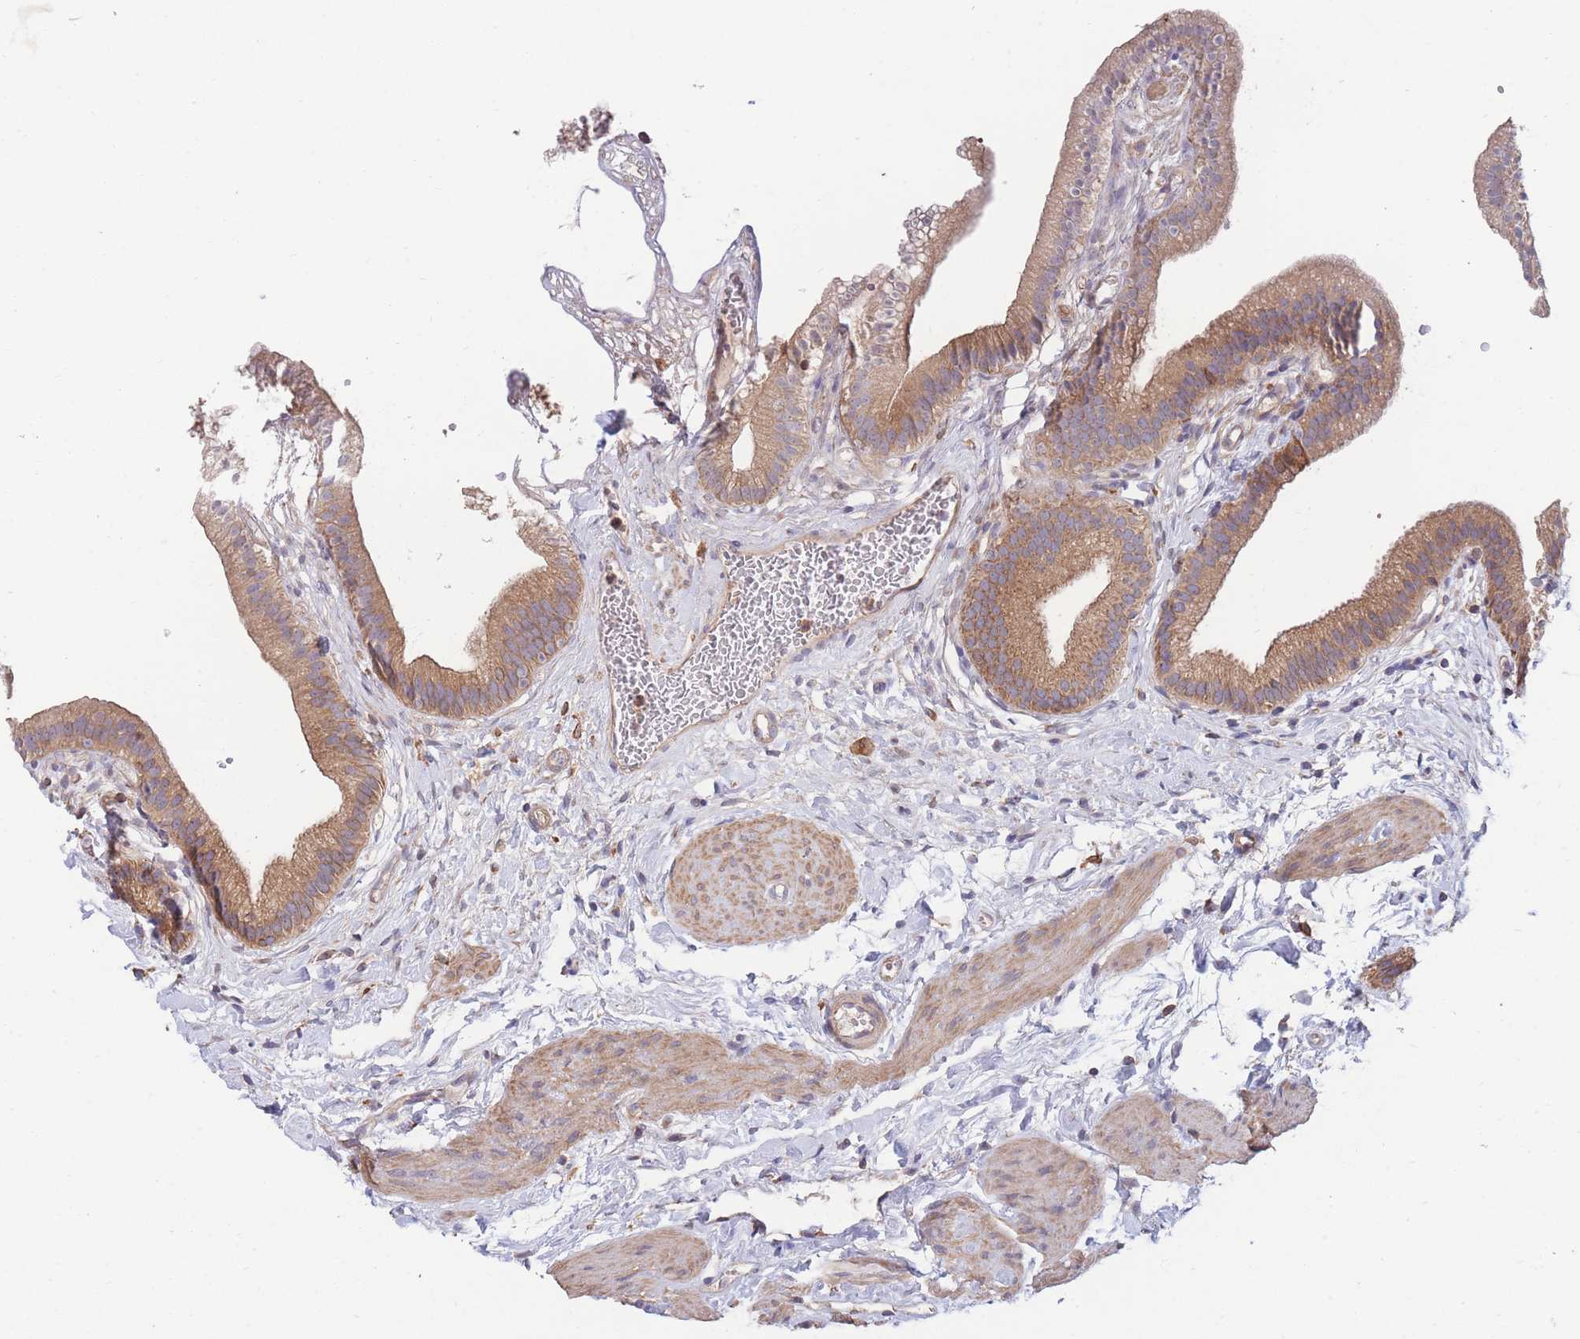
{"staining": {"intensity": "strong", "quantity": ">75%", "location": "cytoplasmic/membranous"}, "tissue": "gallbladder", "cell_type": "Glandular cells", "image_type": "normal", "snomed": [{"axis": "morphology", "description": "Normal tissue, NOS"}, {"axis": "topography", "description": "Gallbladder"}], "caption": "High-power microscopy captured an immunohistochemistry (IHC) micrograph of benign gallbladder, revealing strong cytoplasmic/membranous expression in about >75% of glandular cells.", "gene": "FKBP8", "patient": {"sex": "female", "age": 54}}